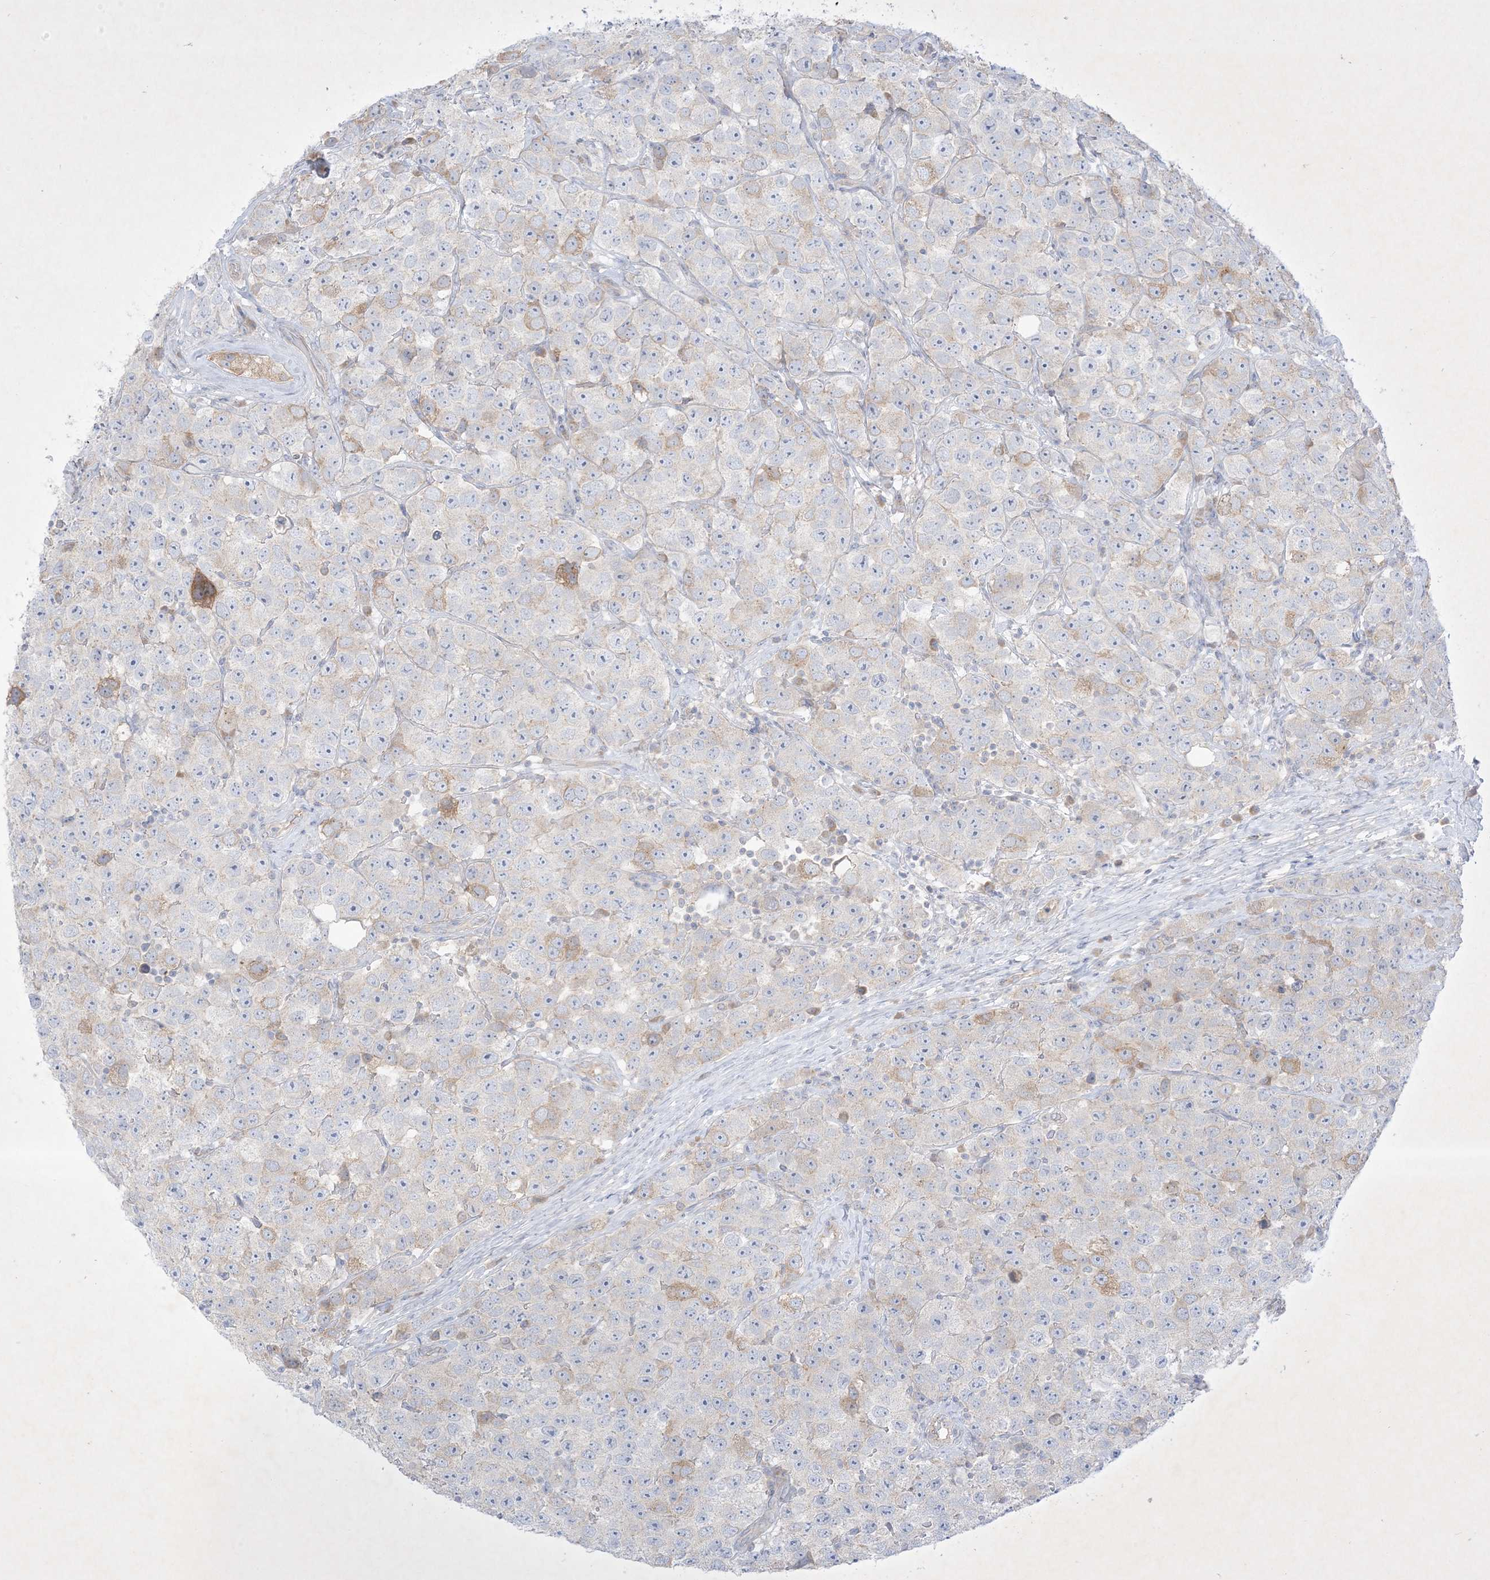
{"staining": {"intensity": "negative", "quantity": "none", "location": "none"}, "tissue": "testis cancer", "cell_type": "Tumor cells", "image_type": "cancer", "snomed": [{"axis": "morphology", "description": "Seminoma, NOS"}, {"axis": "topography", "description": "Testis"}], "caption": "An IHC photomicrograph of testis cancer (seminoma) is shown. There is no staining in tumor cells of testis cancer (seminoma).", "gene": "PLEKHA3", "patient": {"sex": "male", "age": 28}}